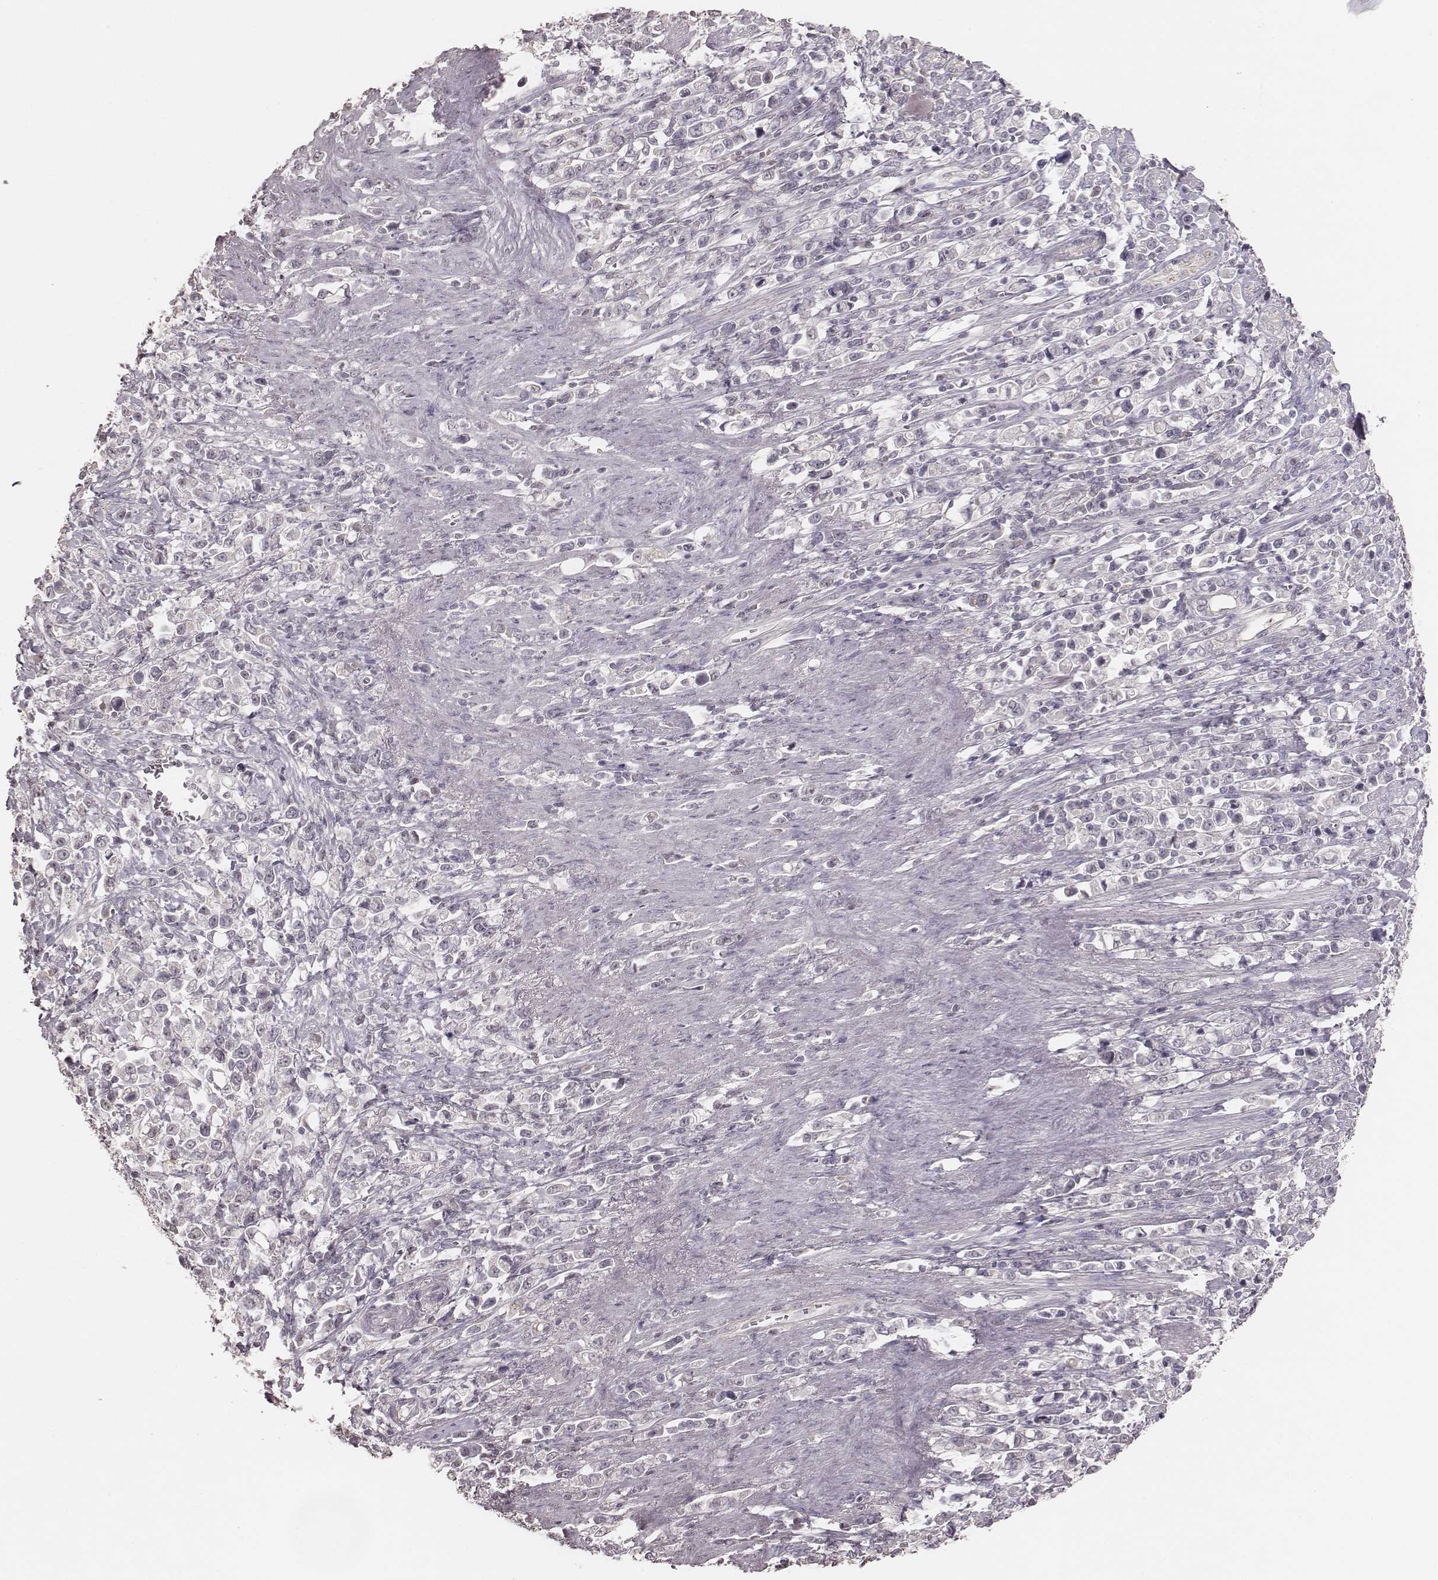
{"staining": {"intensity": "negative", "quantity": "none", "location": "none"}, "tissue": "stomach cancer", "cell_type": "Tumor cells", "image_type": "cancer", "snomed": [{"axis": "morphology", "description": "Adenocarcinoma, NOS"}, {"axis": "topography", "description": "Stomach"}], "caption": "Stomach cancer was stained to show a protein in brown. There is no significant staining in tumor cells.", "gene": "LY6K", "patient": {"sex": "male", "age": 63}}